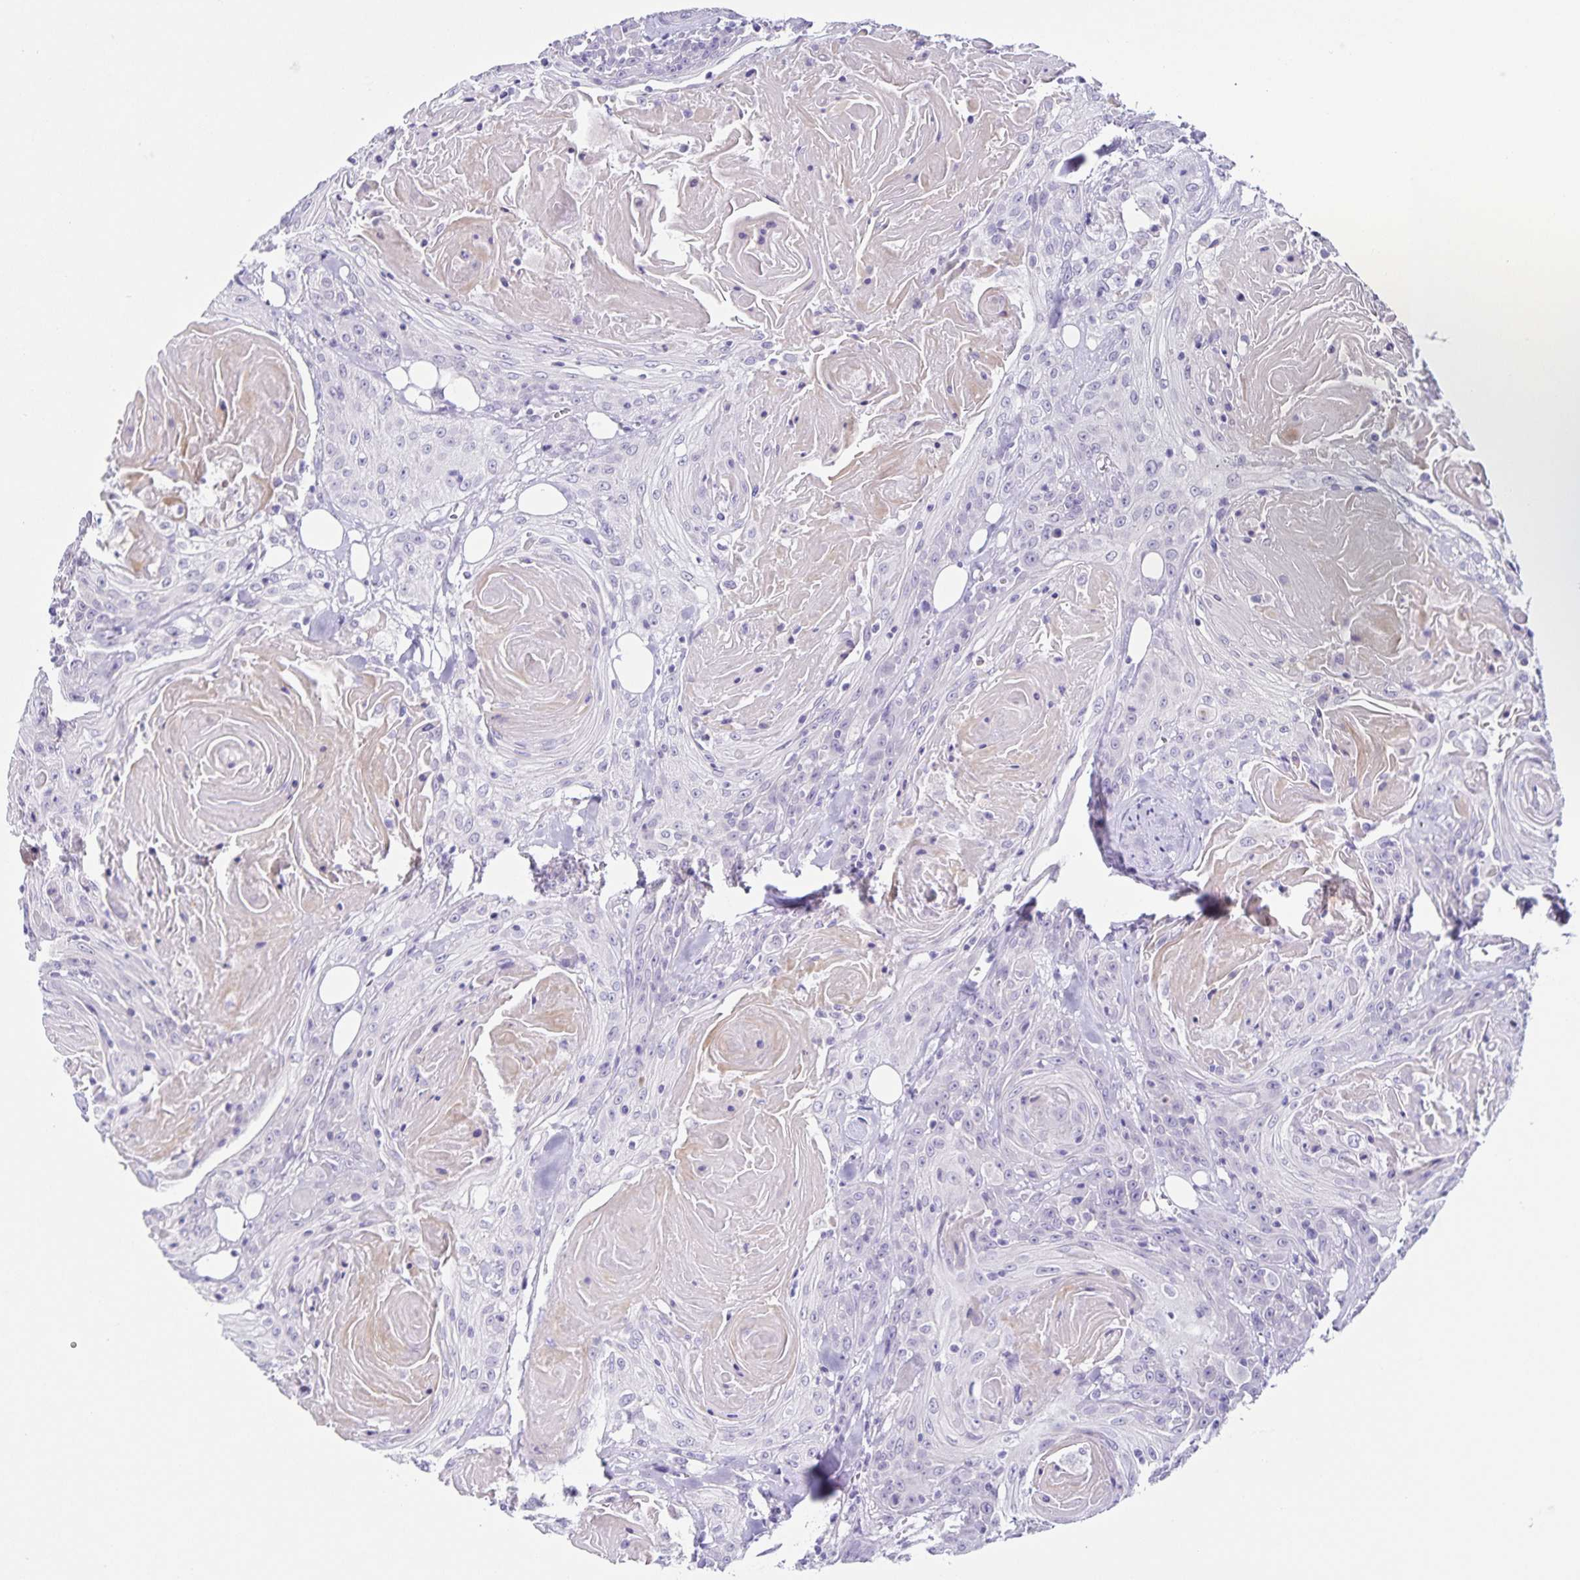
{"staining": {"intensity": "negative", "quantity": "none", "location": "none"}, "tissue": "head and neck cancer", "cell_type": "Tumor cells", "image_type": "cancer", "snomed": [{"axis": "morphology", "description": "Squamous cell carcinoma, NOS"}, {"axis": "topography", "description": "Head-Neck"}], "caption": "There is no significant staining in tumor cells of head and neck cancer (squamous cell carcinoma).", "gene": "SLC12A3", "patient": {"sex": "female", "age": 84}}